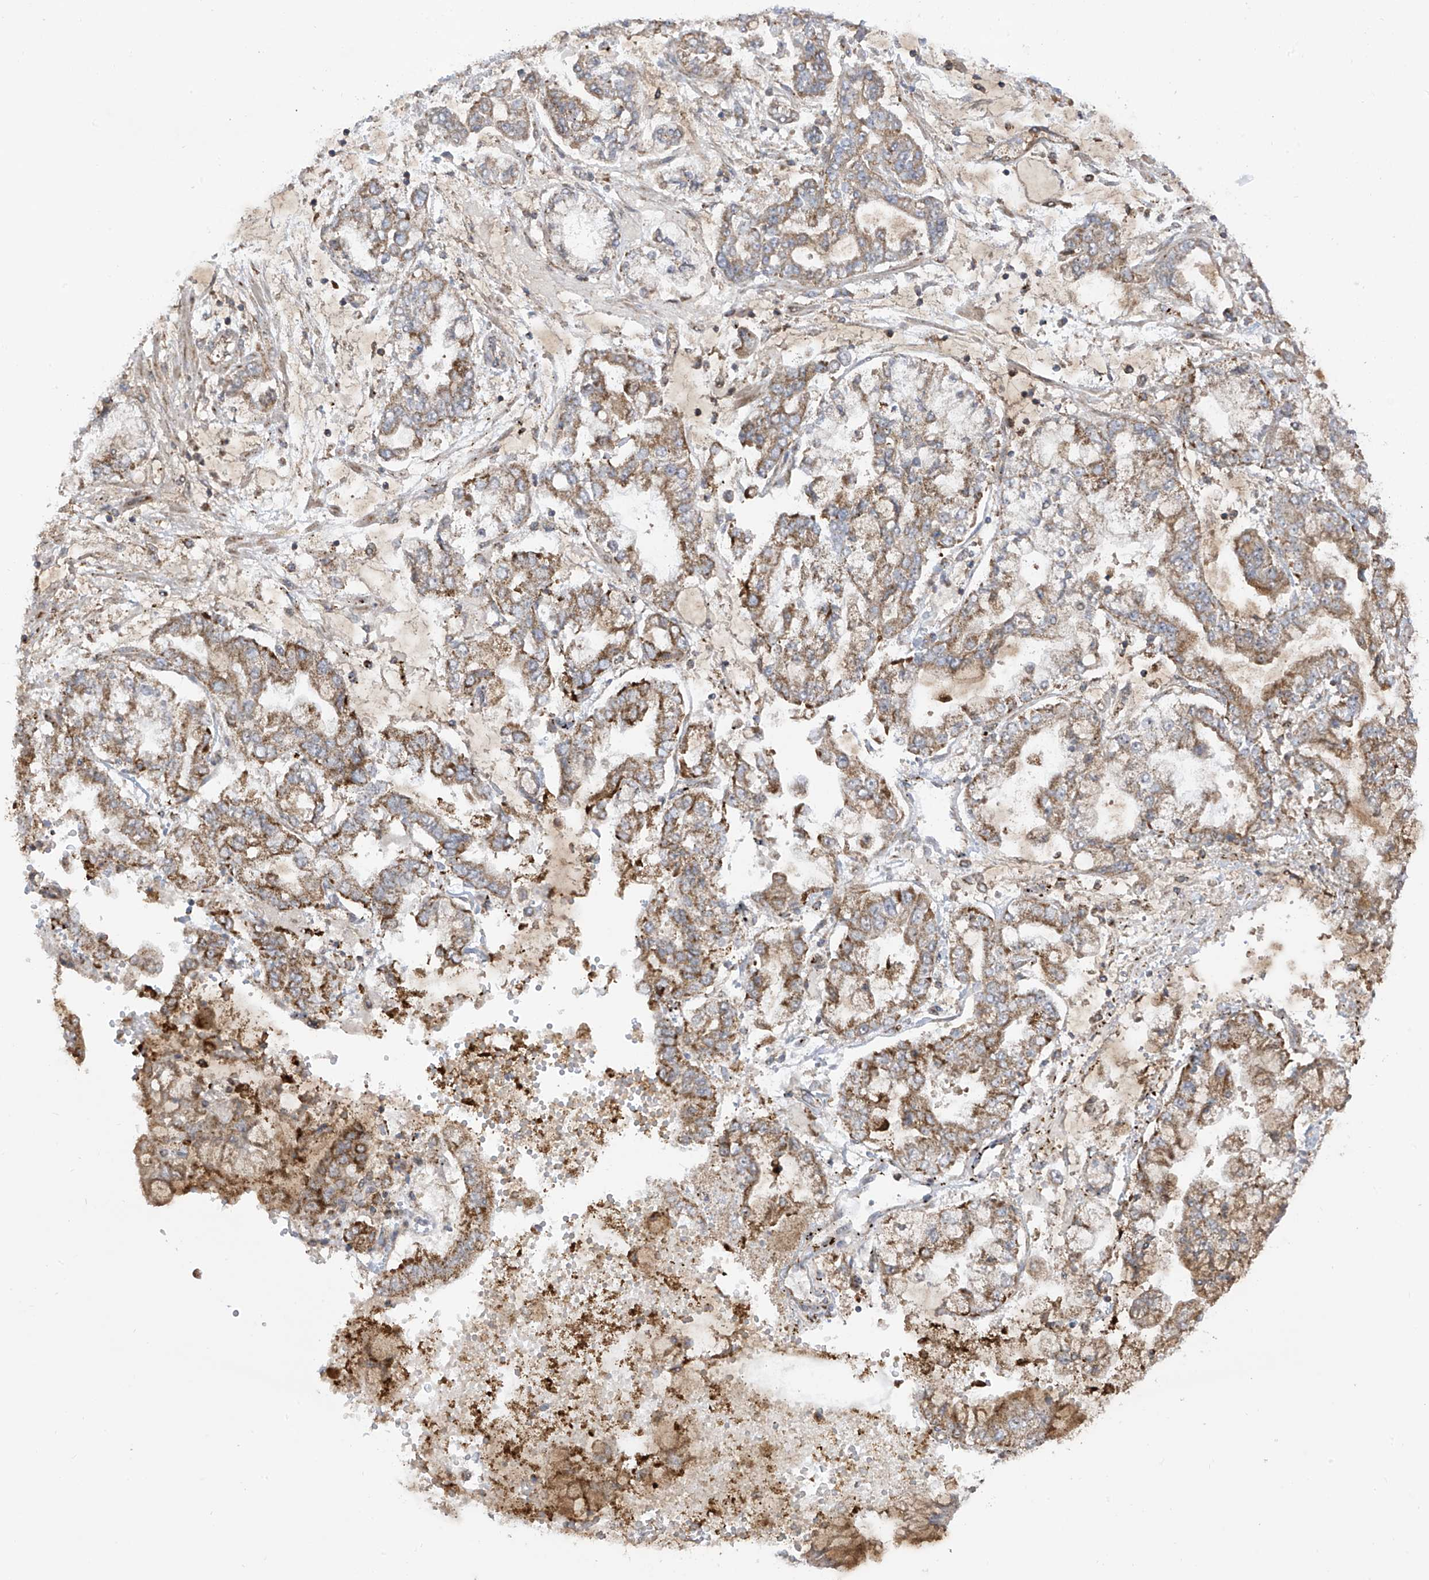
{"staining": {"intensity": "moderate", "quantity": "25%-75%", "location": "cytoplasmic/membranous"}, "tissue": "stomach cancer", "cell_type": "Tumor cells", "image_type": "cancer", "snomed": [{"axis": "morphology", "description": "Normal tissue, NOS"}, {"axis": "morphology", "description": "Adenocarcinoma, NOS"}, {"axis": "topography", "description": "Stomach, upper"}, {"axis": "topography", "description": "Stomach"}], "caption": "Immunohistochemical staining of stomach cancer (adenocarcinoma) demonstrates medium levels of moderate cytoplasmic/membranous expression in approximately 25%-75% of tumor cells. The protein is shown in brown color, while the nuclei are stained blue.", "gene": "REPS1", "patient": {"sex": "male", "age": 76}}